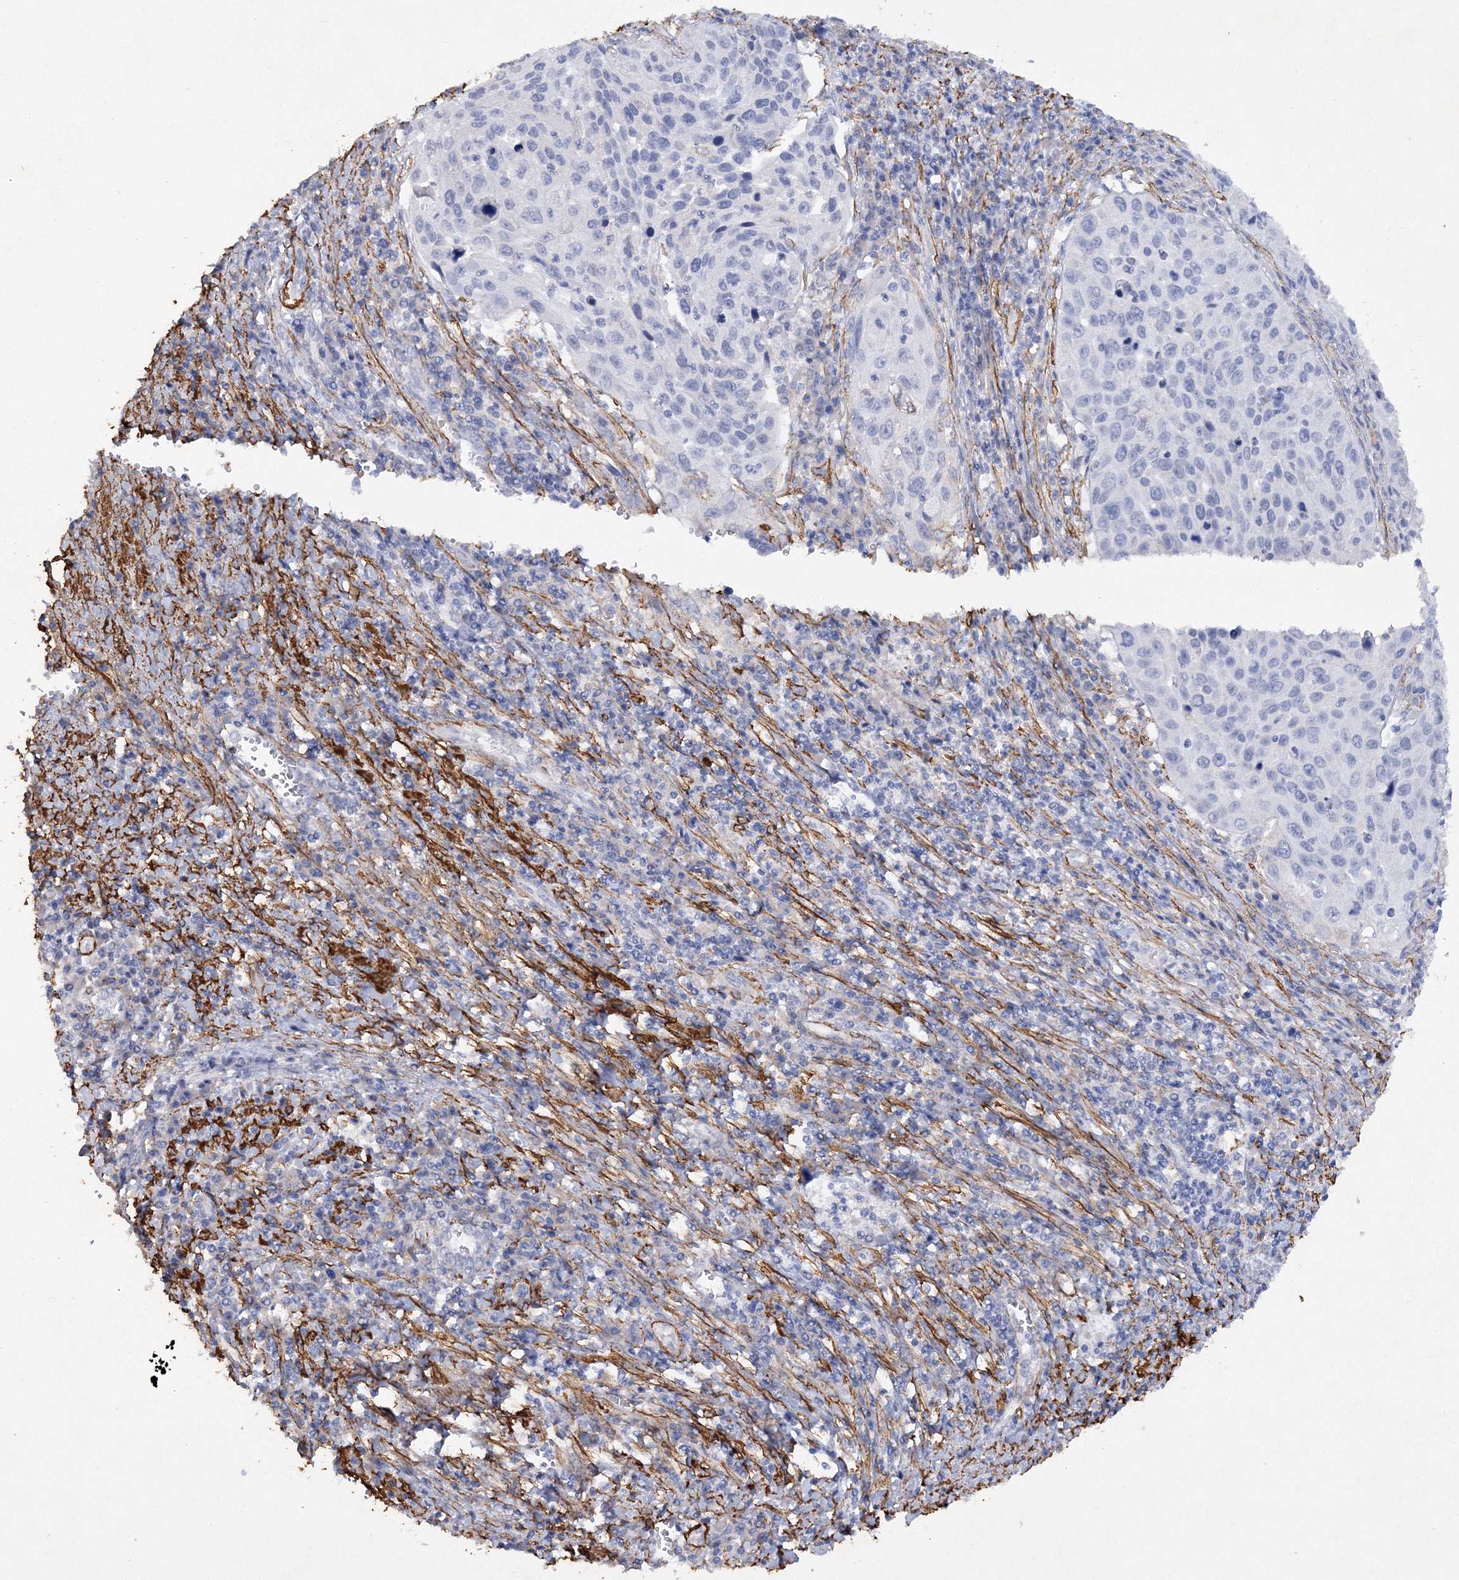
{"staining": {"intensity": "negative", "quantity": "none", "location": "none"}, "tissue": "cervical cancer", "cell_type": "Tumor cells", "image_type": "cancer", "snomed": [{"axis": "morphology", "description": "Squamous cell carcinoma, NOS"}, {"axis": "topography", "description": "Cervix"}], "caption": "Immunohistochemical staining of human squamous cell carcinoma (cervical) reveals no significant positivity in tumor cells. The staining is performed using DAB (3,3'-diaminobenzidine) brown chromogen with nuclei counter-stained in using hematoxylin.", "gene": "RTN2", "patient": {"sex": "female", "age": 32}}